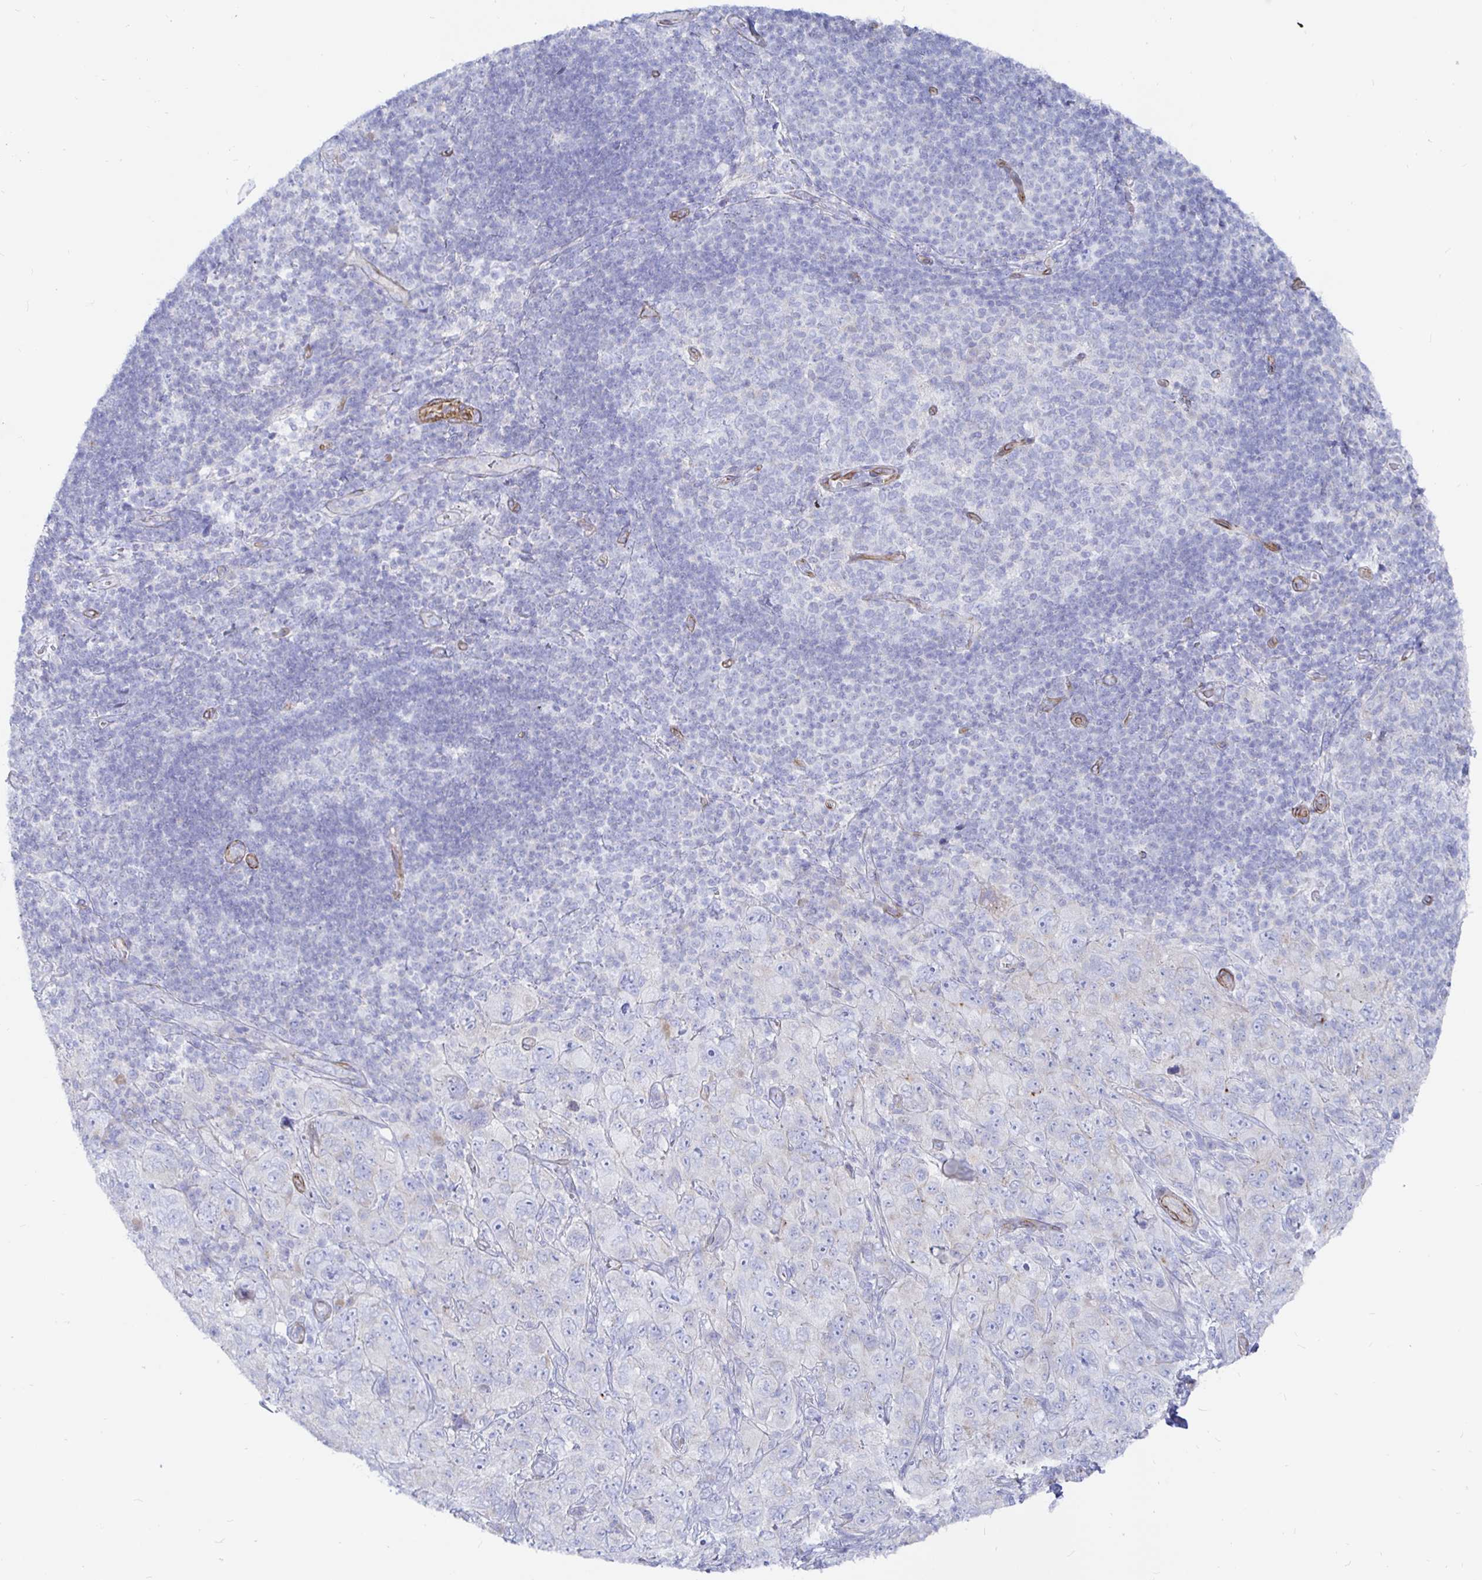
{"staining": {"intensity": "negative", "quantity": "none", "location": "none"}, "tissue": "pancreatic cancer", "cell_type": "Tumor cells", "image_type": "cancer", "snomed": [{"axis": "morphology", "description": "Adenocarcinoma, NOS"}, {"axis": "topography", "description": "Pancreas"}], "caption": "This is an immunohistochemistry (IHC) photomicrograph of pancreatic cancer (adenocarcinoma). There is no expression in tumor cells.", "gene": "COX16", "patient": {"sex": "male", "age": 68}}